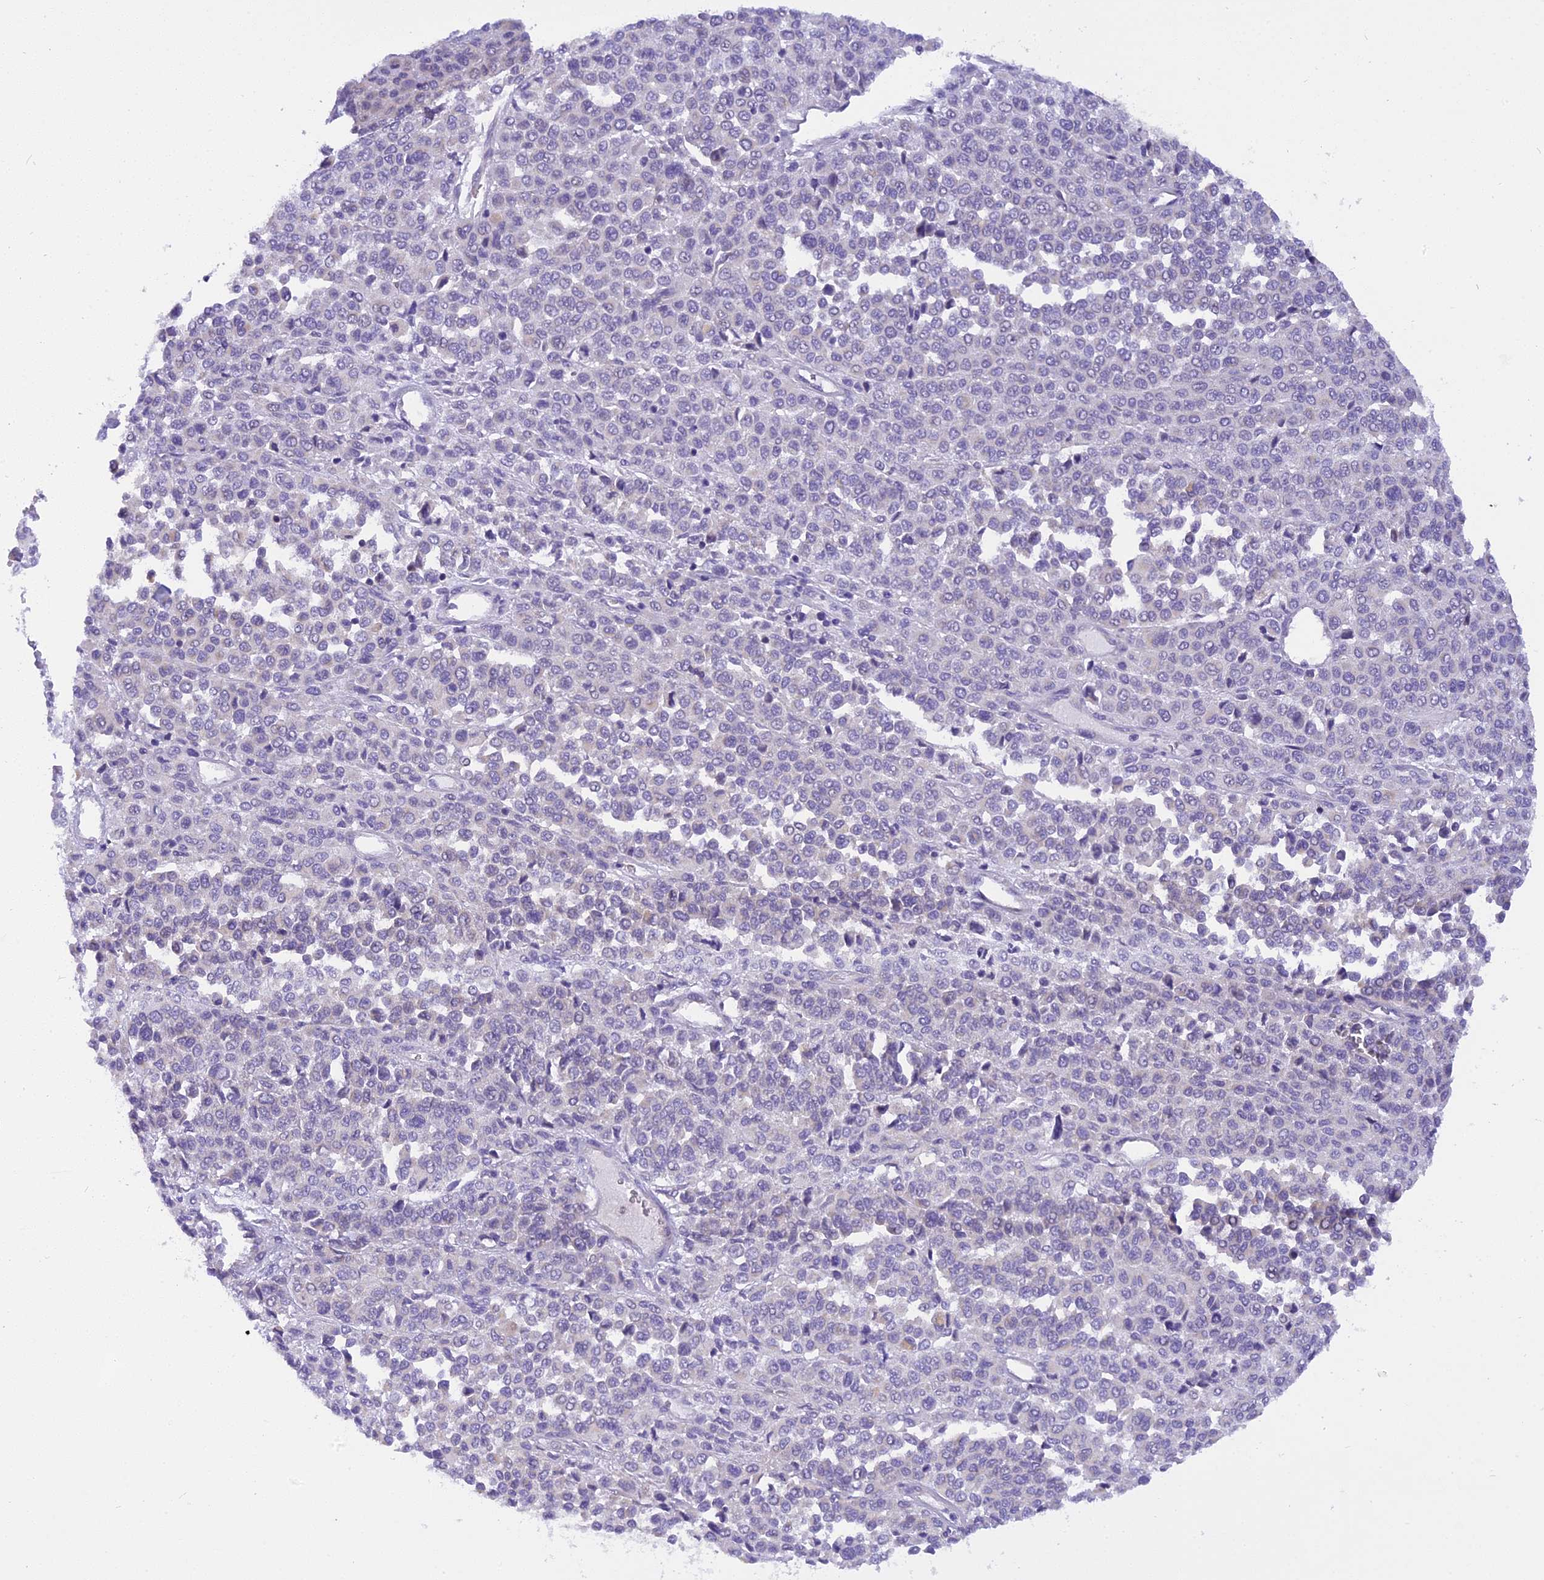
{"staining": {"intensity": "negative", "quantity": "none", "location": "none"}, "tissue": "melanoma", "cell_type": "Tumor cells", "image_type": "cancer", "snomed": [{"axis": "morphology", "description": "Malignant melanoma, Metastatic site"}, {"axis": "topography", "description": "Pancreas"}], "caption": "Immunohistochemistry image of neoplastic tissue: human melanoma stained with DAB (3,3'-diaminobenzidine) demonstrates no significant protein staining in tumor cells.", "gene": "TRIM3", "patient": {"sex": "female", "age": 30}}